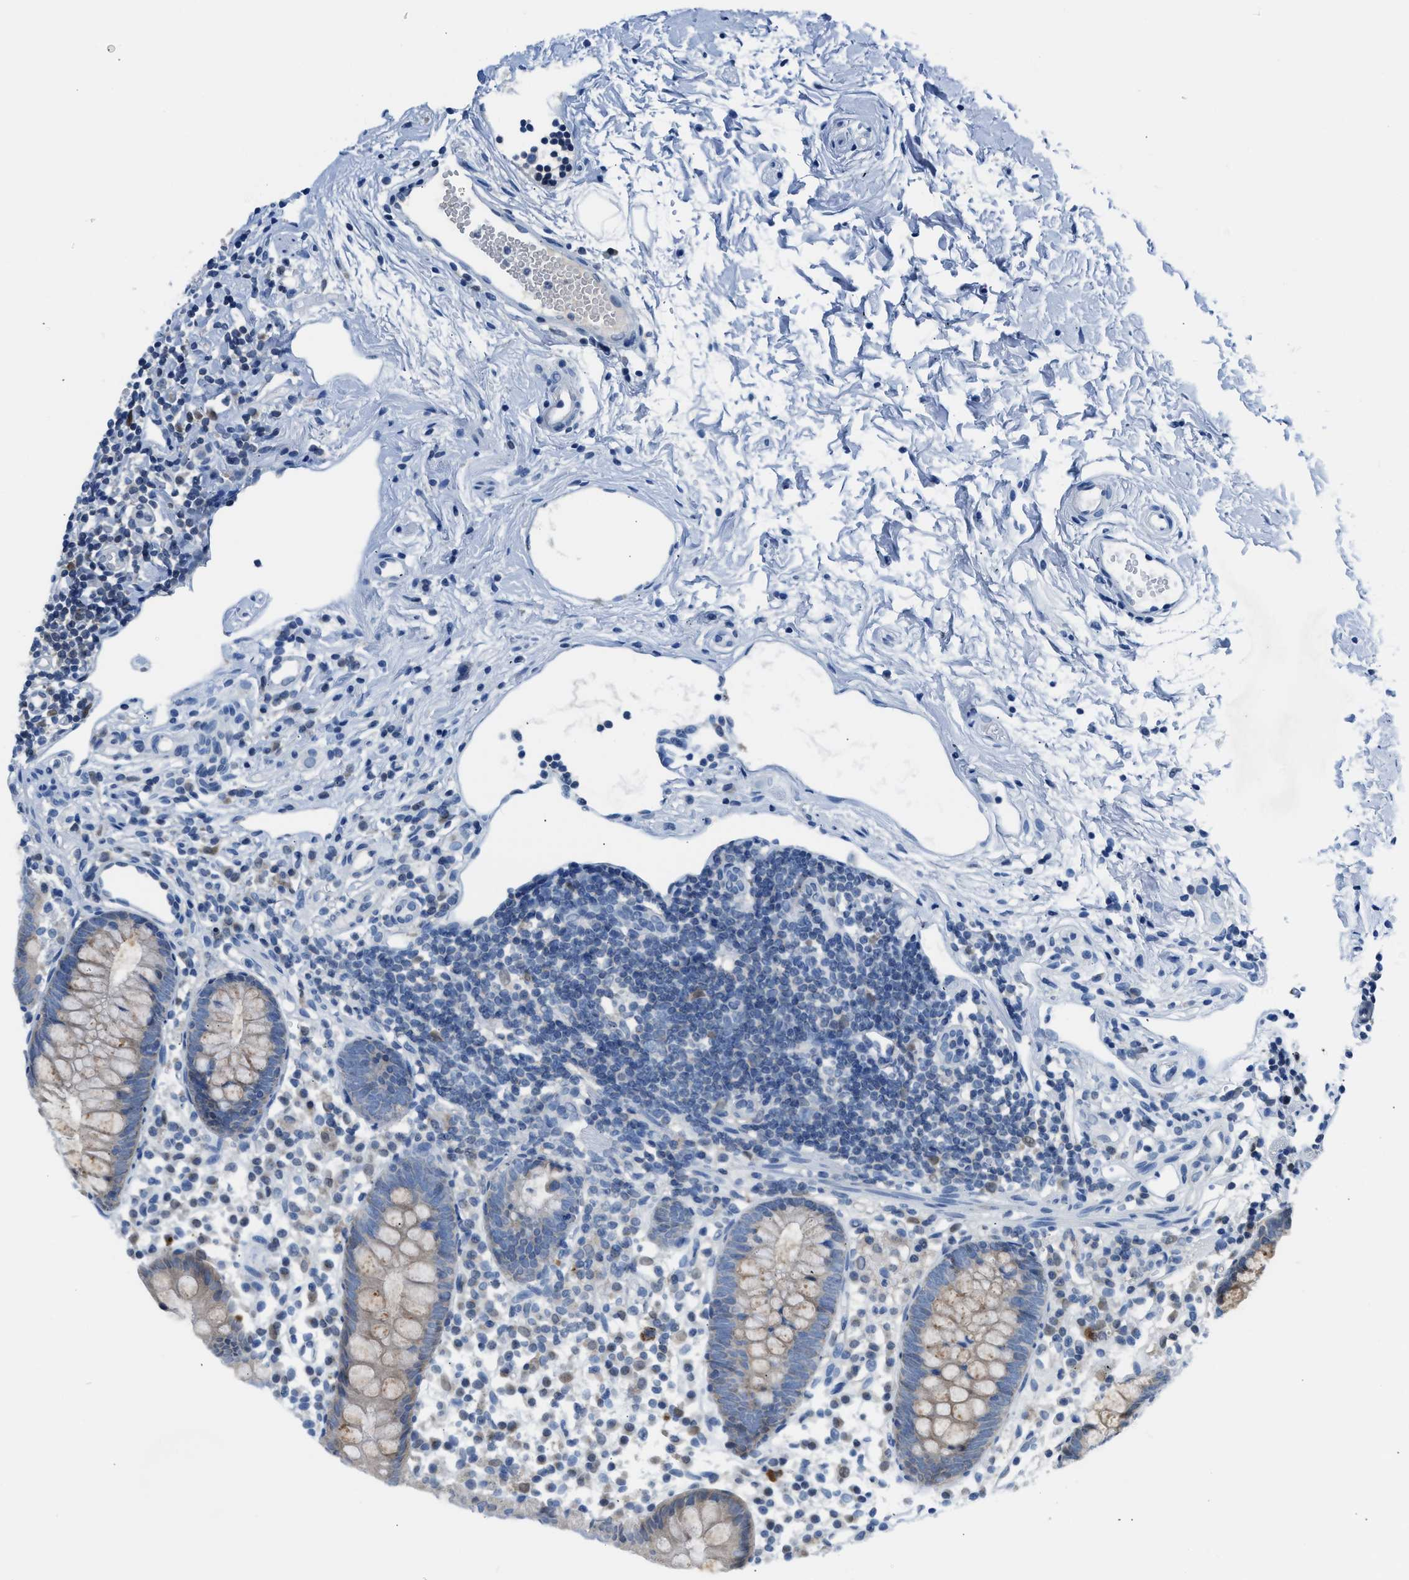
{"staining": {"intensity": "moderate", "quantity": "<25%", "location": "nuclear"}, "tissue": "appendix", "cell_type": "Glandular cells", "image_type": "normal", "snomed": [{"axis": "morphology", "description": "Normal tissue, NOS"}, {"axis": "topography", "description": "Appendix"}], "caption": "IHC staining of benign appendix, which reveals low levels of moderate nuclear positivity in about <25% of glandular cells indicating moderate nuclear protein positivity. The staining was performed using DAB (brown) for protein detection and nuclei were counterstained in hematoxylin (blue).", "gene": "ALX1", "patient": {"sex": "female", "age": 20}}